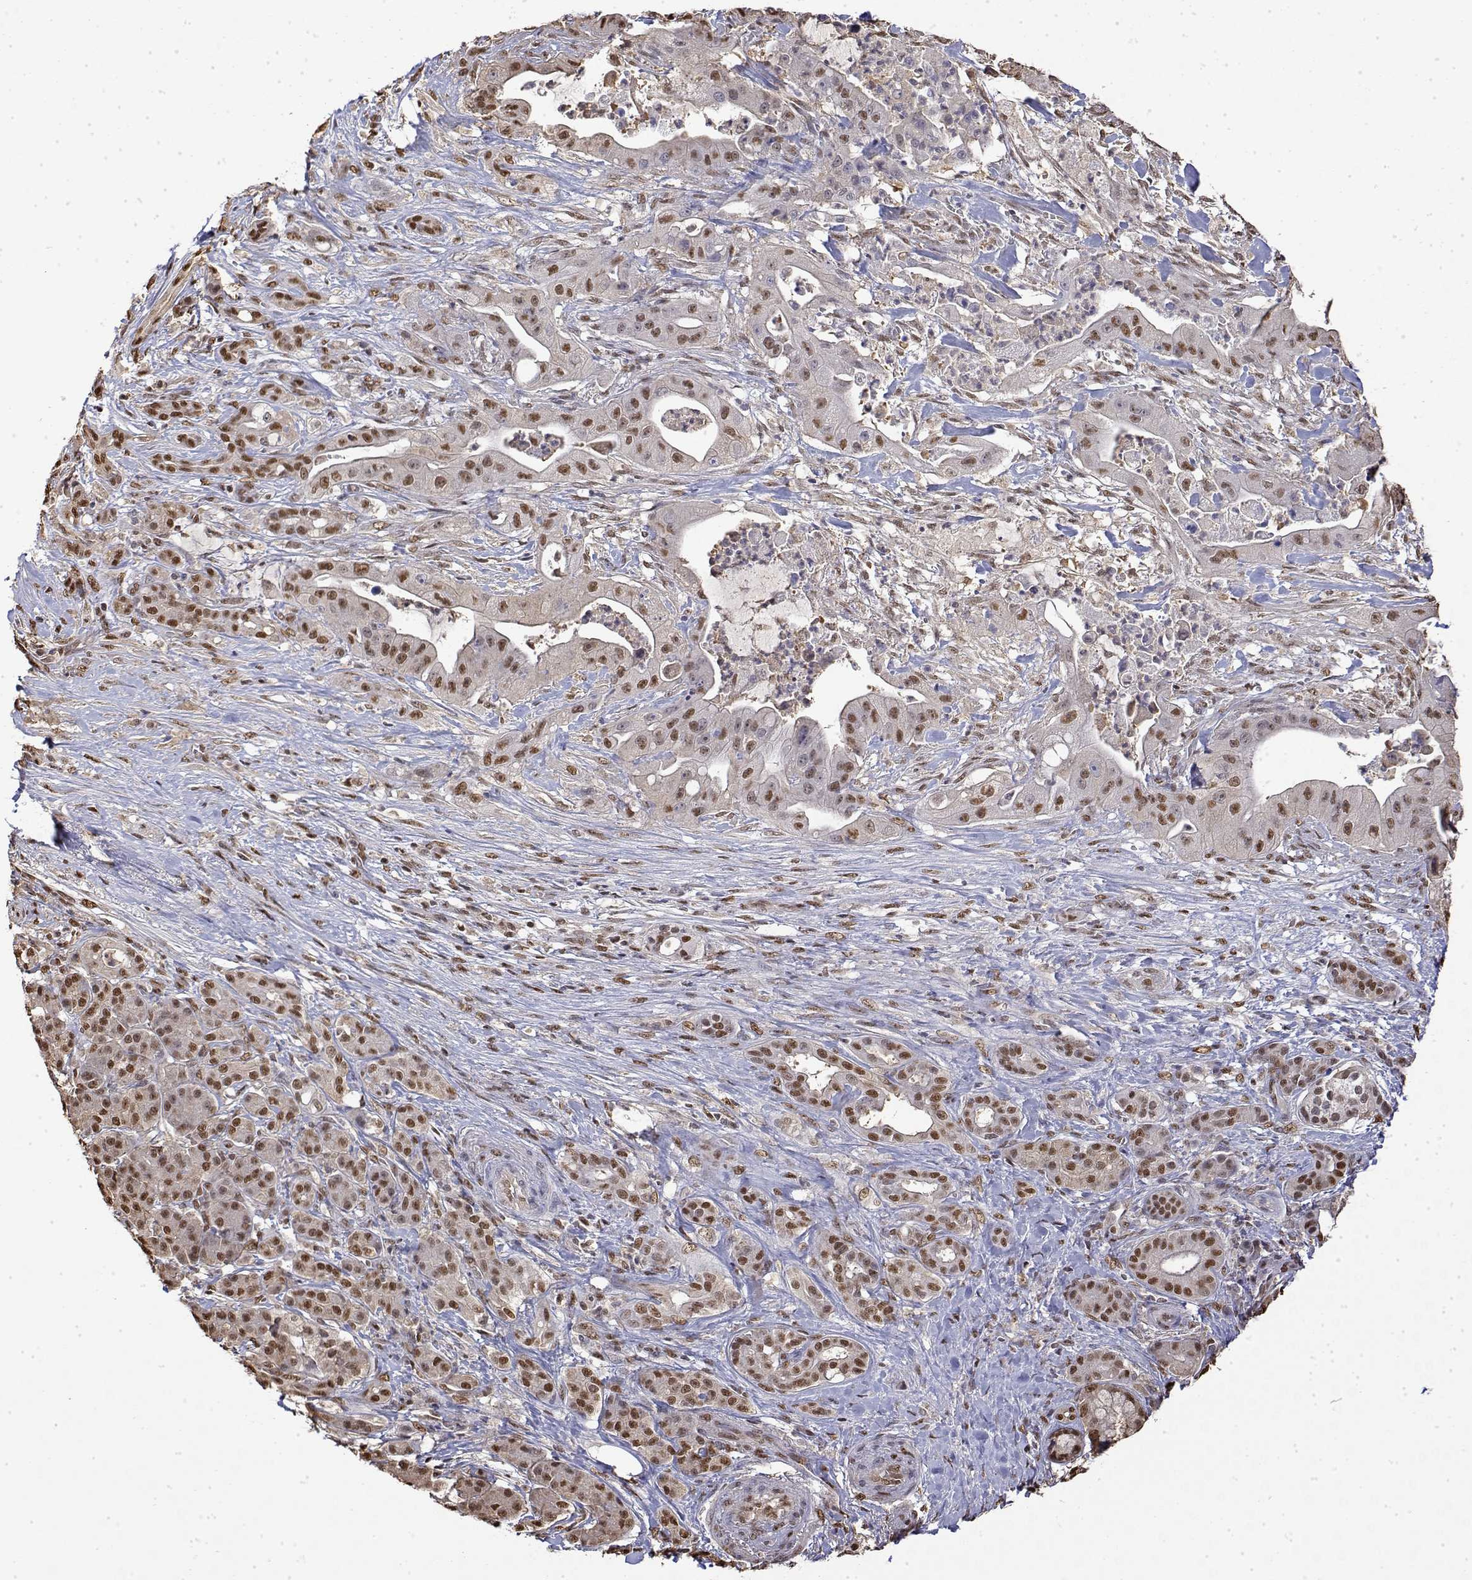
{"staining": {"intensity": "moderate", "quantity": ">75%", "location": "nuclear"}, "tissue": "pancreatic cancer", "cell_type": "Tumor cells", "image_type": "cancer", "snomed": [{"axis": "morphology", "description": "Normal tissue, NOS"}, {"axis": "morphology", "description": "Inflammation, NOS"}, {"axis": "morphology", "description": "Adenocarcinoma, NOS"}, {"axis": "topography", "description": "Pancreas"}], "caption": "A medium amount of moderate nuclear expression is seen in about >75% of tumor cells in pancreatic adenocarcinoma tissue.", "gene": "TPI1", "patient": {"sex": "male", "age": 57}}